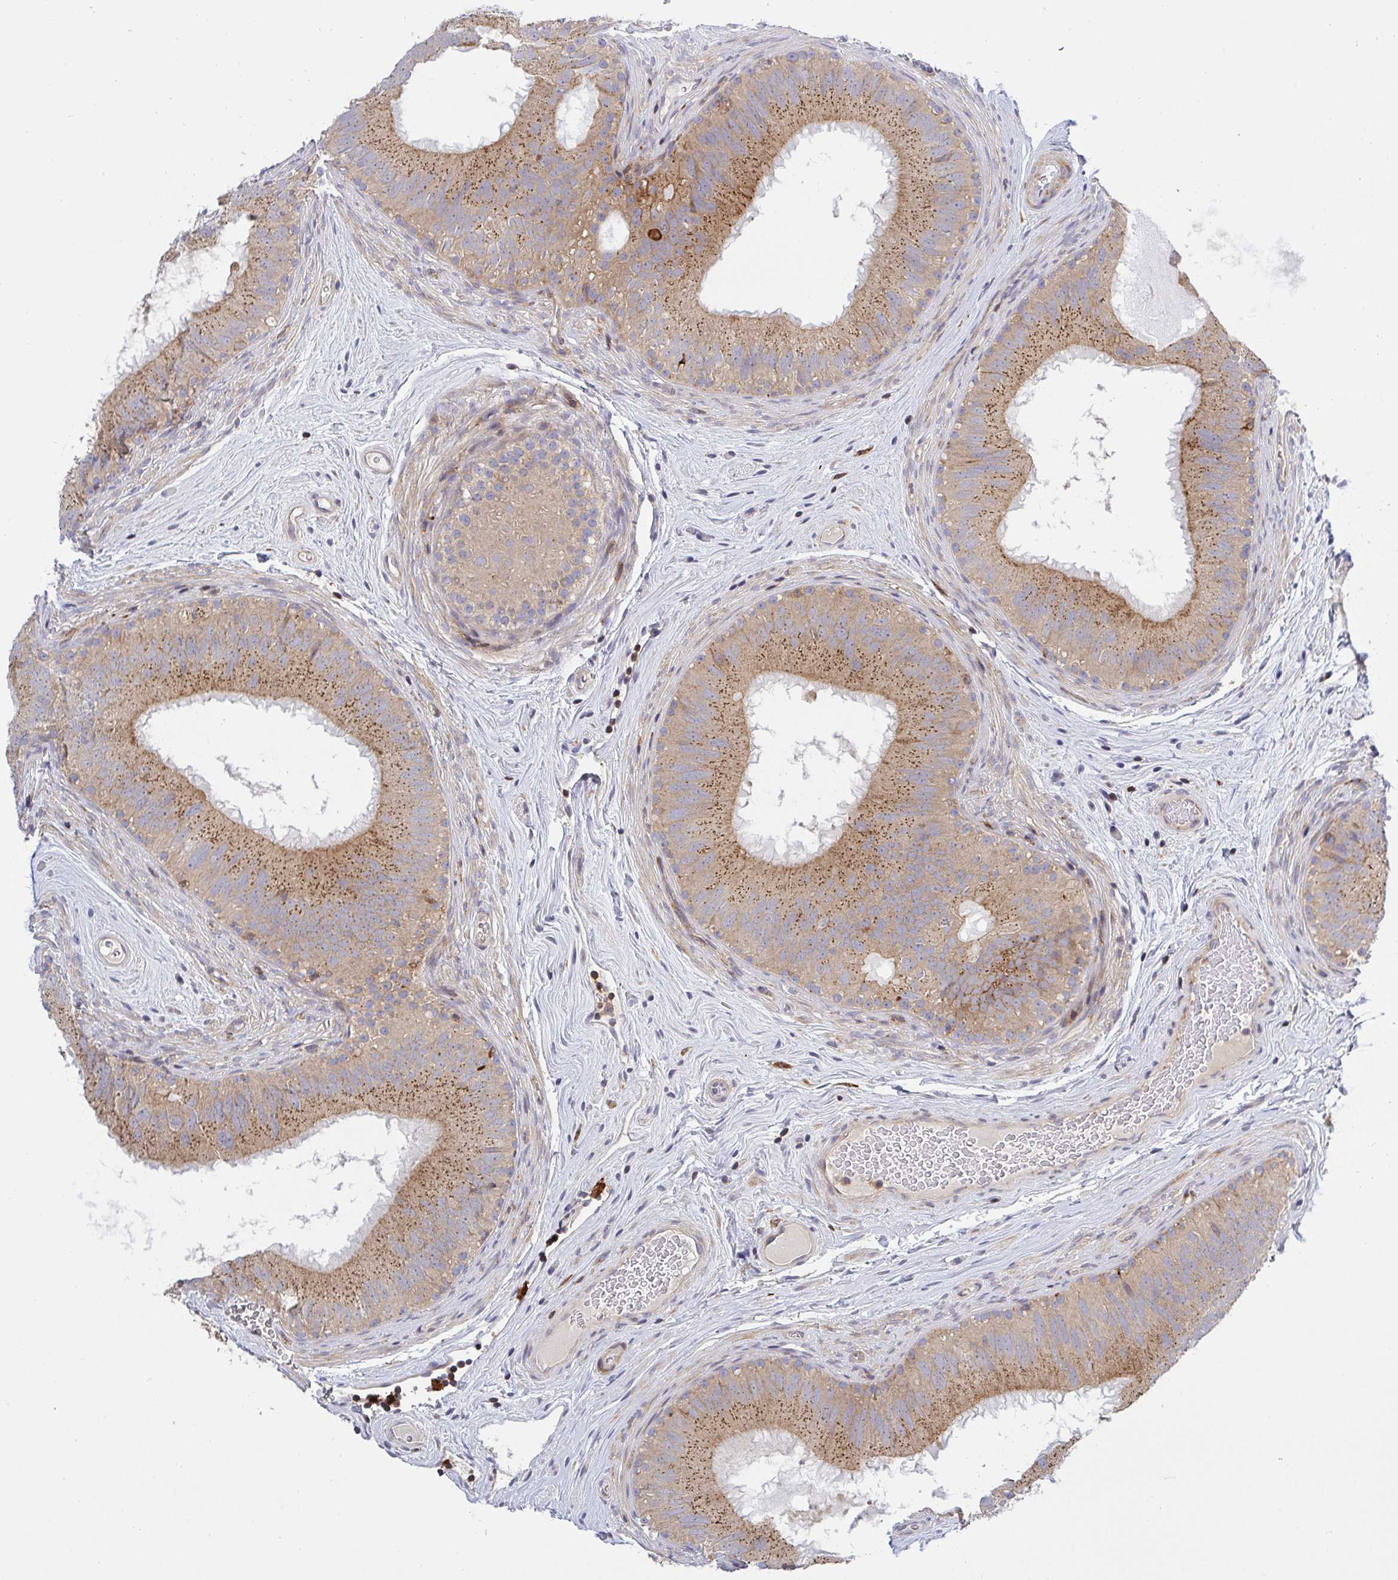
{"staining": {"intensity": "moderate", "quantity": ">75%", "location": "cytoplasmic/membranous"}, "tissue": "epididymis", "cell_type": "Glandular cells", "image_type": "normal", "snomed": [{"axis": "morphology", "description": "Normal tissue, NOS"}, {"axis": "topography", "description": "Epididymis"}], "caption": "Immunohistochemistry (IHC) of unremarkable human epididymis reveals medium levels of moderate cytoplasmic/membranous positivity in about >75% of glandular cells.", "gene": "FRMD3", "patient": {"sex": "male", "age": 44}}